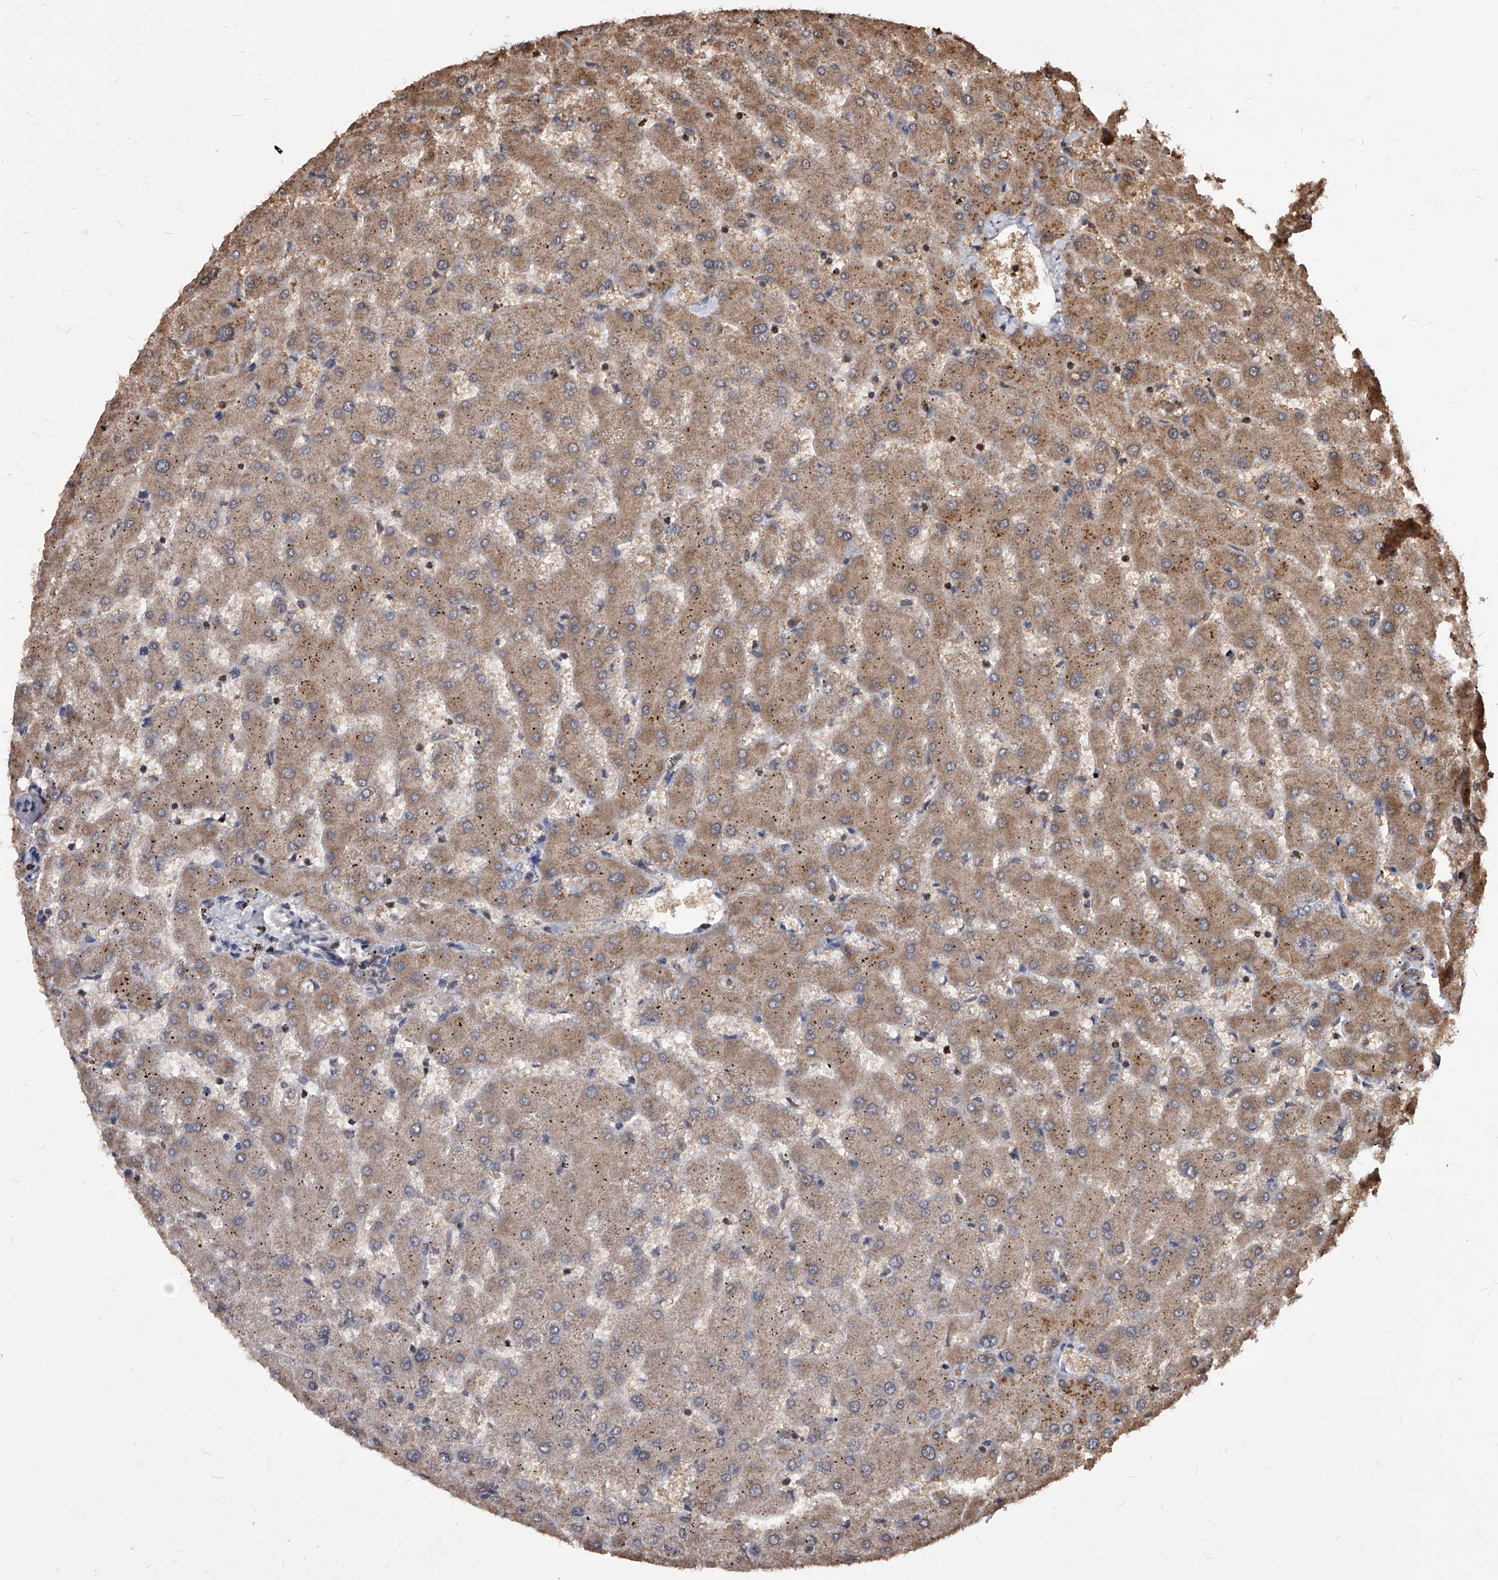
{"staining": {"intensity": "weak", "quantity": "25%-75%", "location": "cytoplasmic/membranous"}, "tissue": "liver", "cell_type": "Cholangiocytes", "image_type": "normal", "snomed": [{"axis": "morphology", "description": "Normal tissue, NOS"}, {"axis": "topography", "description": "Liver"}], "caption": "Weak cytoplasmic/membranous positivity is present in approximately 25%-75% of cholangiocytes in normal liver. (DAB IHC with brightfield microscopy, high magnification).", "gene": "ID1", "patient": {"sex": "female", "age": 63}}